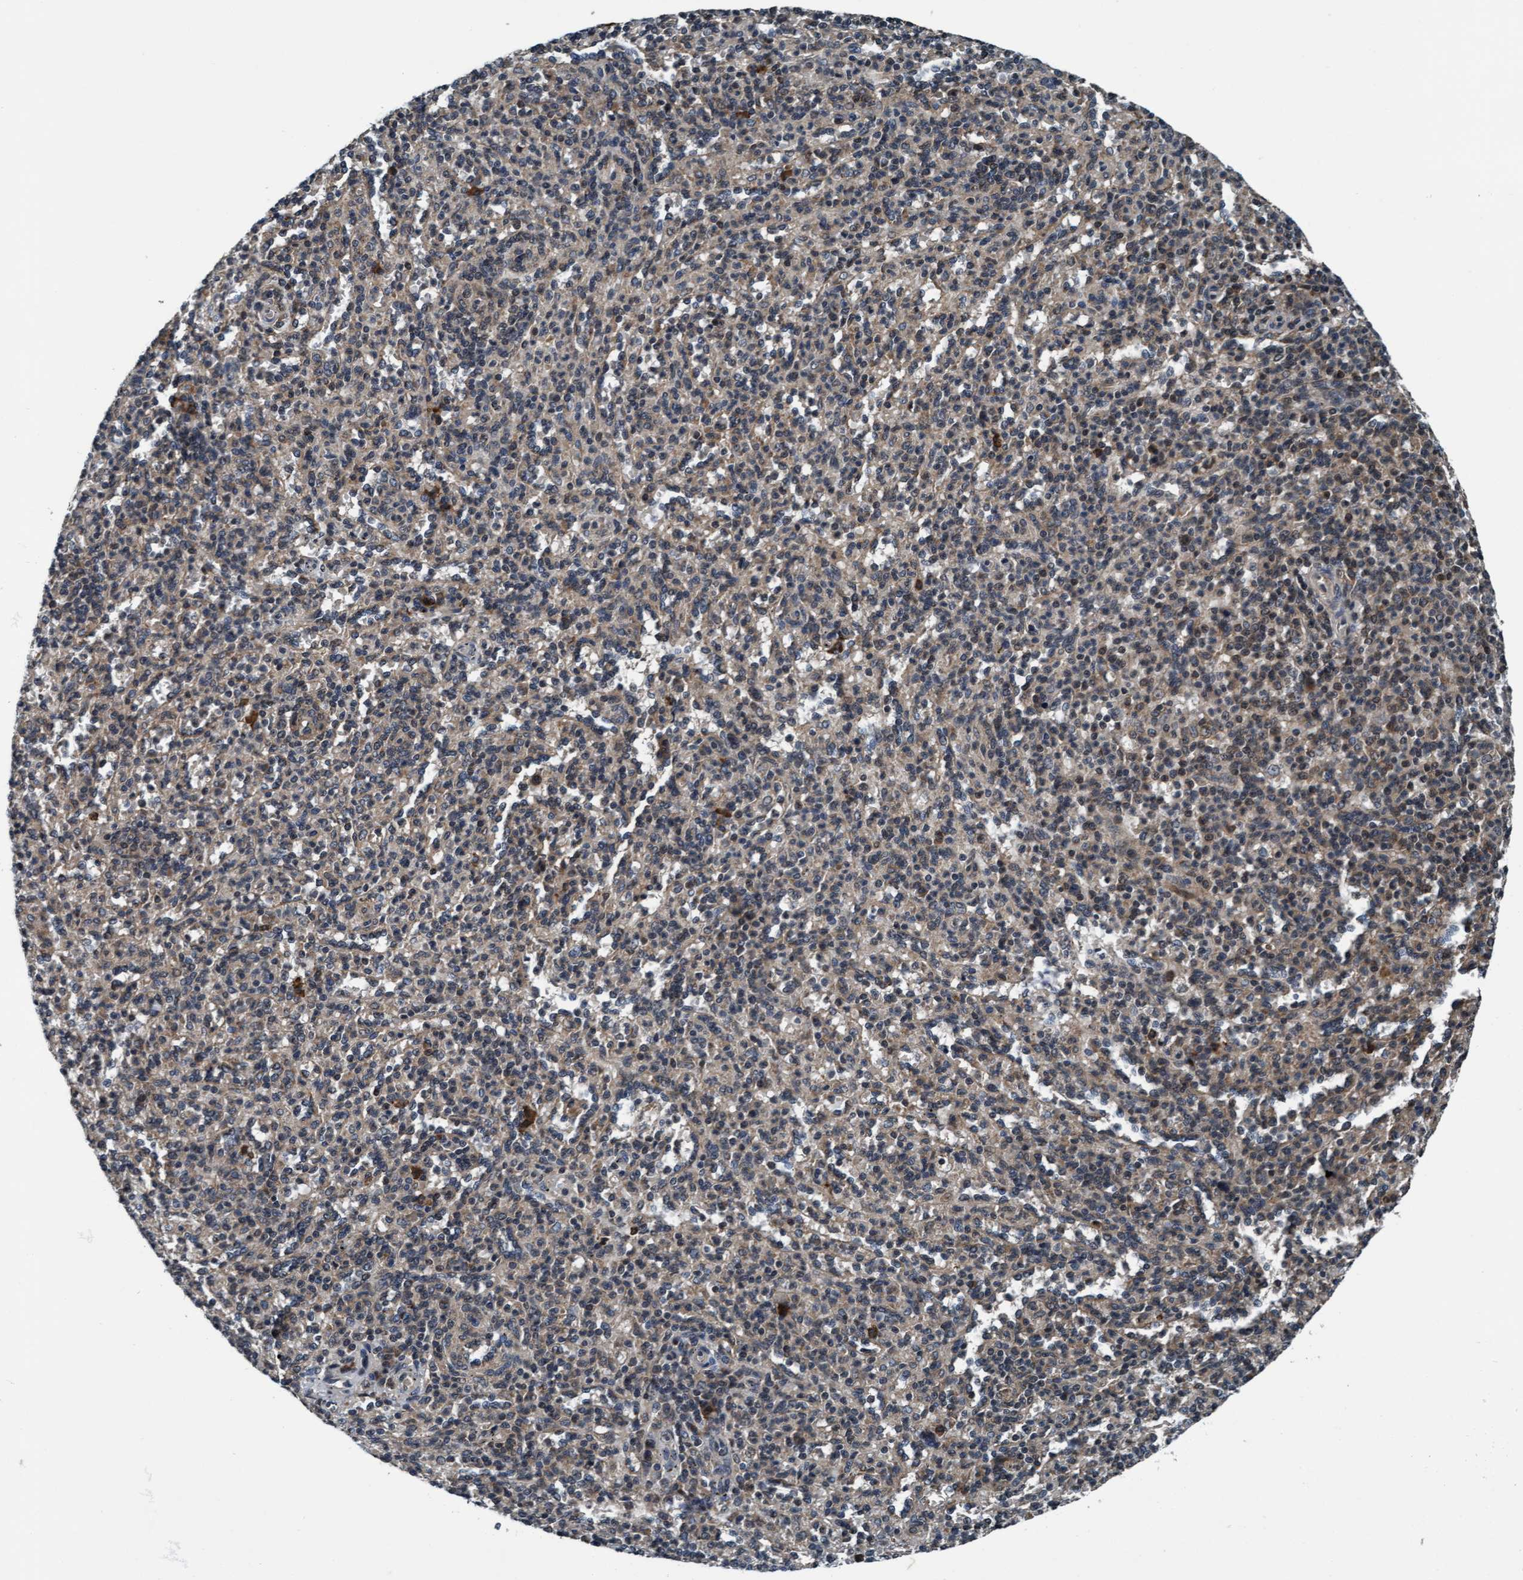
{"staining": {"intensity": "weak", "quantity": "25%-75%", "location": "cytoplasmic/membranous"}, "tissue": "spleen", "cell_type": "Cells in red pulp", "image_type": "normal", "snomed": [{"axis": "morphology", "description": "Normal tissue, NOS"}, {"axis": "topography", "description": "Spleen"}], "caption": "Immunohistochemistry of normal spleen demonstrates low levels of weak cytoplasmic/membranous staining in approximately 25%-75% of cells in red pulp.", "gene": "WASF1", "patient": {"sex": "male", "age": 36}}